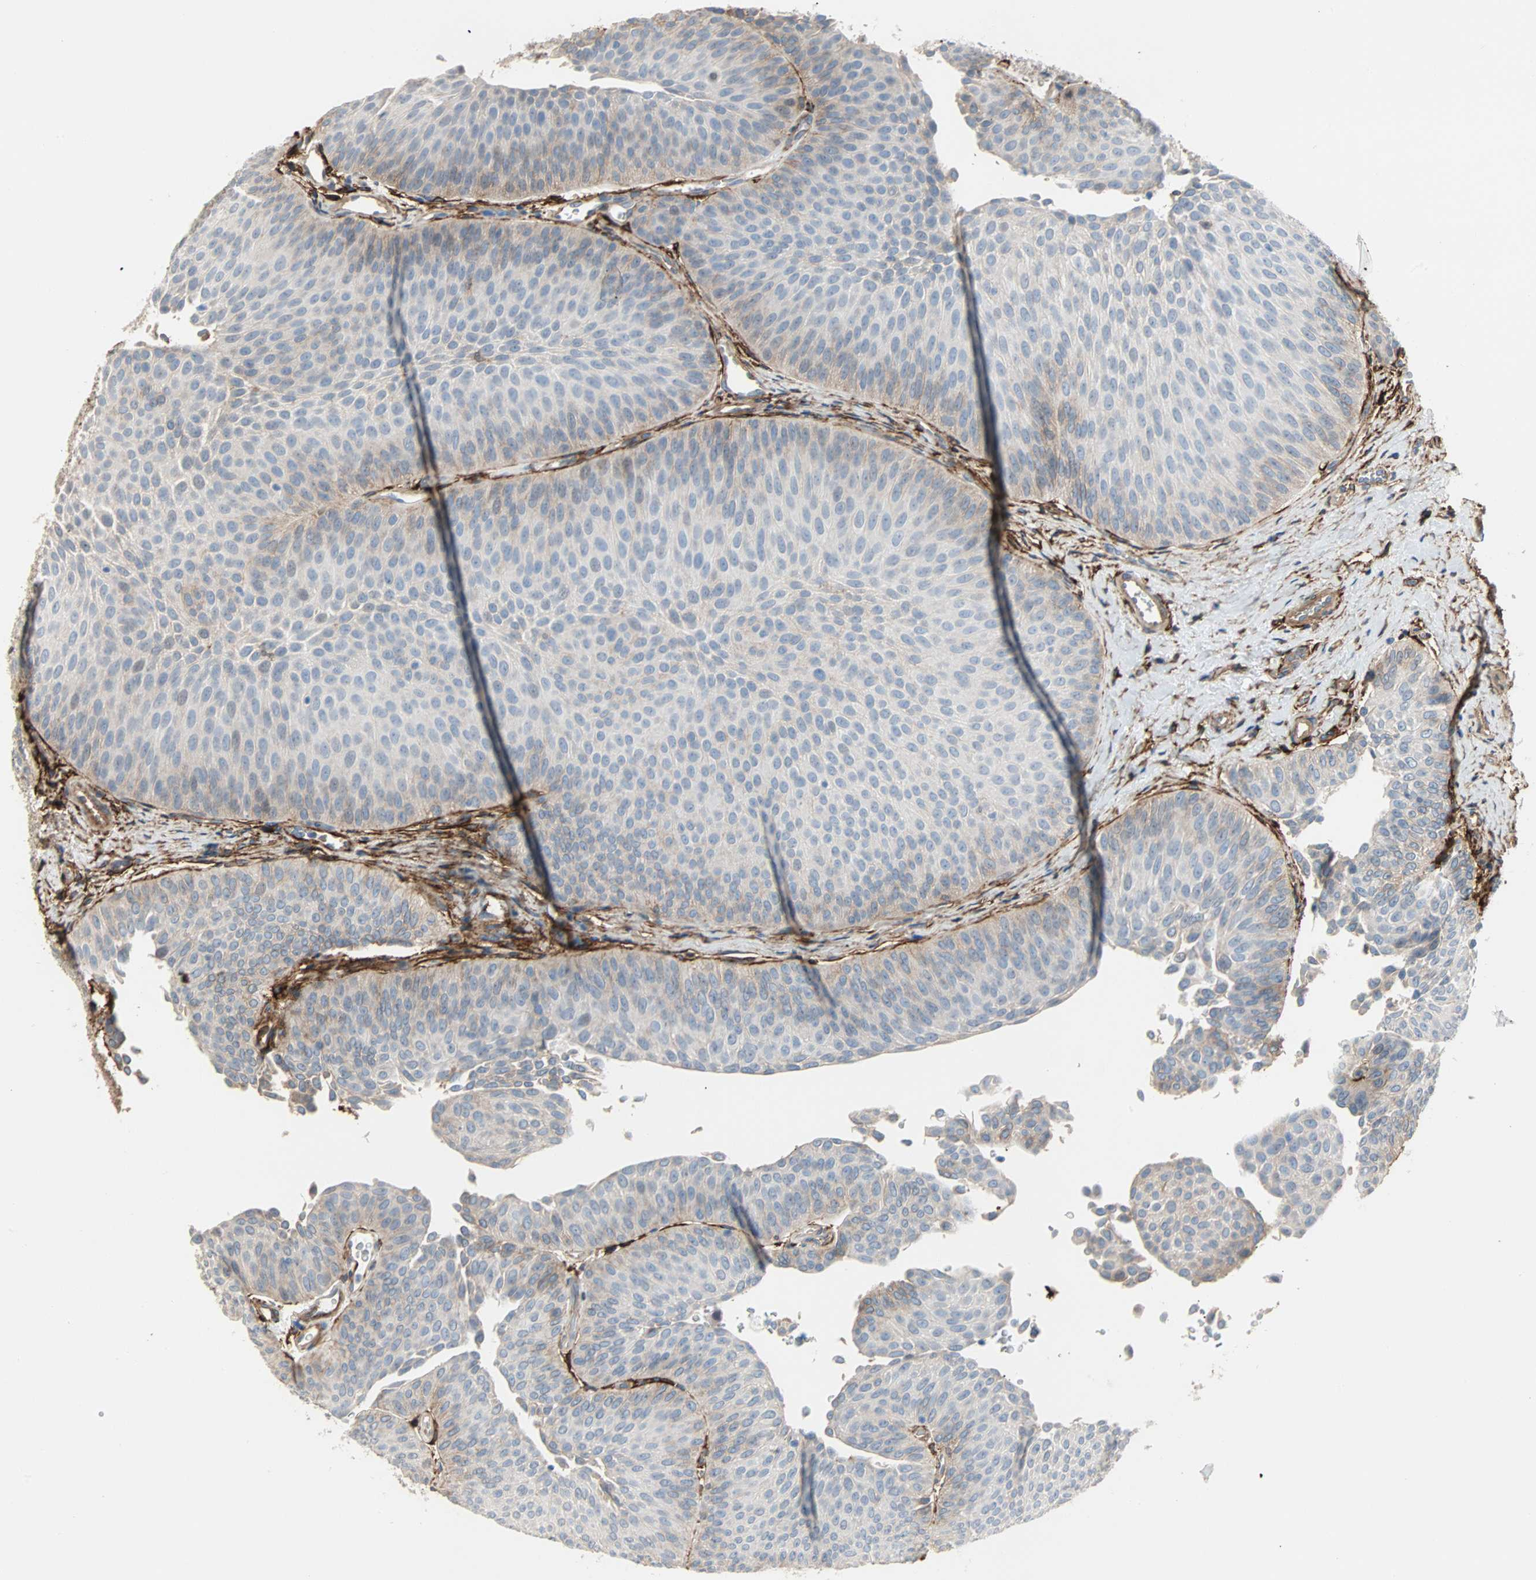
{"staining": {"intensity": "weak", "quantity": "25%-75%", "location": "cytoplasmic/membranous"}, "tissue": "urothelial cancer", "cell_type": "Tumor cells", "image_type": "cancer", "snomed": [{"axis": "morphology", "description": "Urothelial carcinoma, Low grade"}, {"axis": "topography", "description": "Urinary bladder"}], "caption": "Tumor cells show low levels of weak cytoplasmic/membranous expression in approximately 25%-75% of cells in human urothelial cancer. (brown staining indicates protein expression, while blue staining denotes nuclei).", "gene": "EPB41L2", "patient": {"sex": "female", "age": 60}}